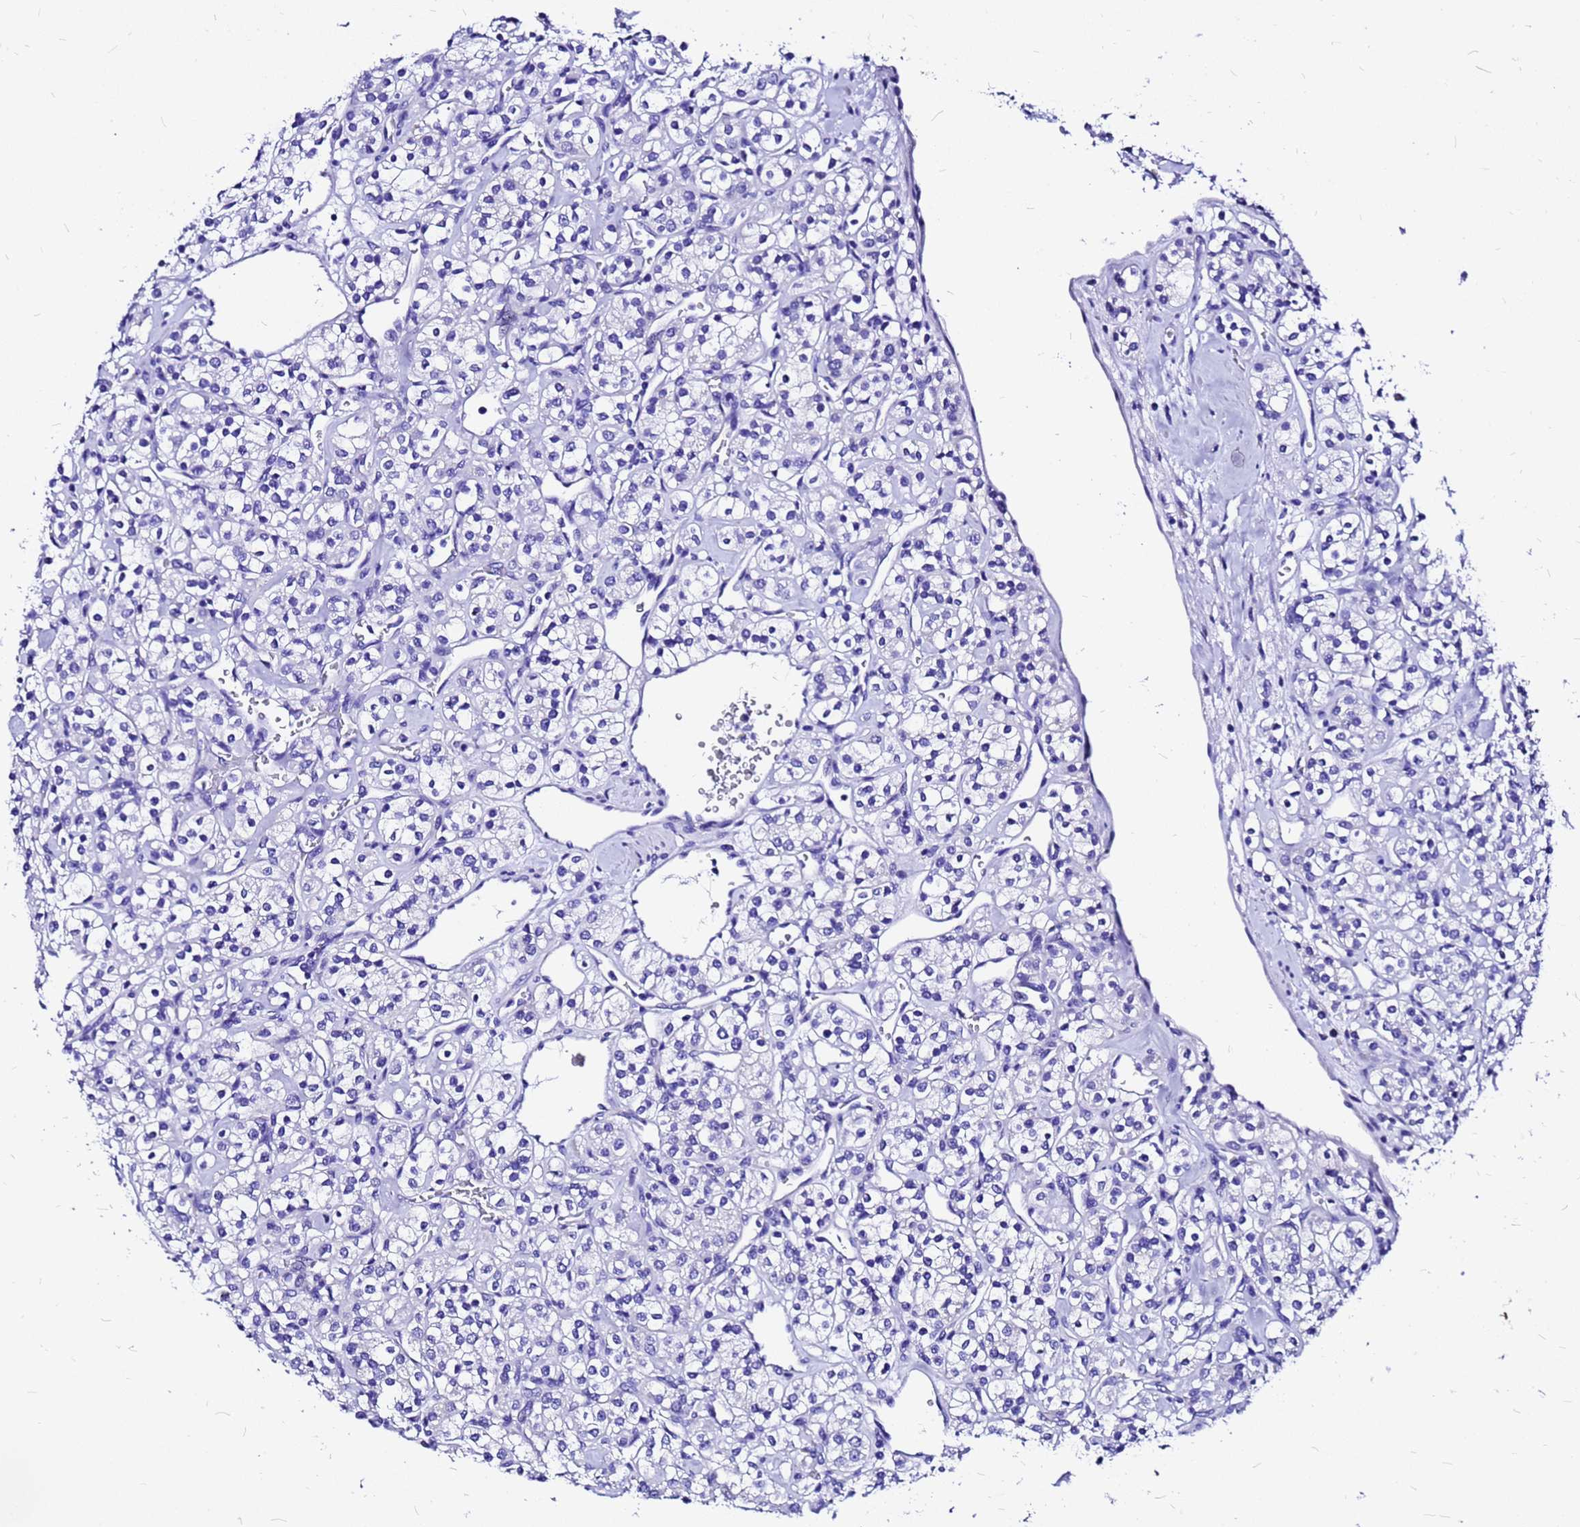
{"staining": {"intensity": "negative", "quantity": "none", "location": "none"}, "tissue": "renal cancer", "cell_type": "Tumor cells", "image_type": "cancer", "snomed": [{"axis": "morphology", "description": "Adenocarcinoma, NOS"}, {"axis": "topography", "description": "Kidney"}], "caption": "Renal adenocarcinoma was stained to show a protein in brown. There is no significant positivity in tumor cells.", "gene": "HERC4", "patient": {"sex": "male", "age": 77}}